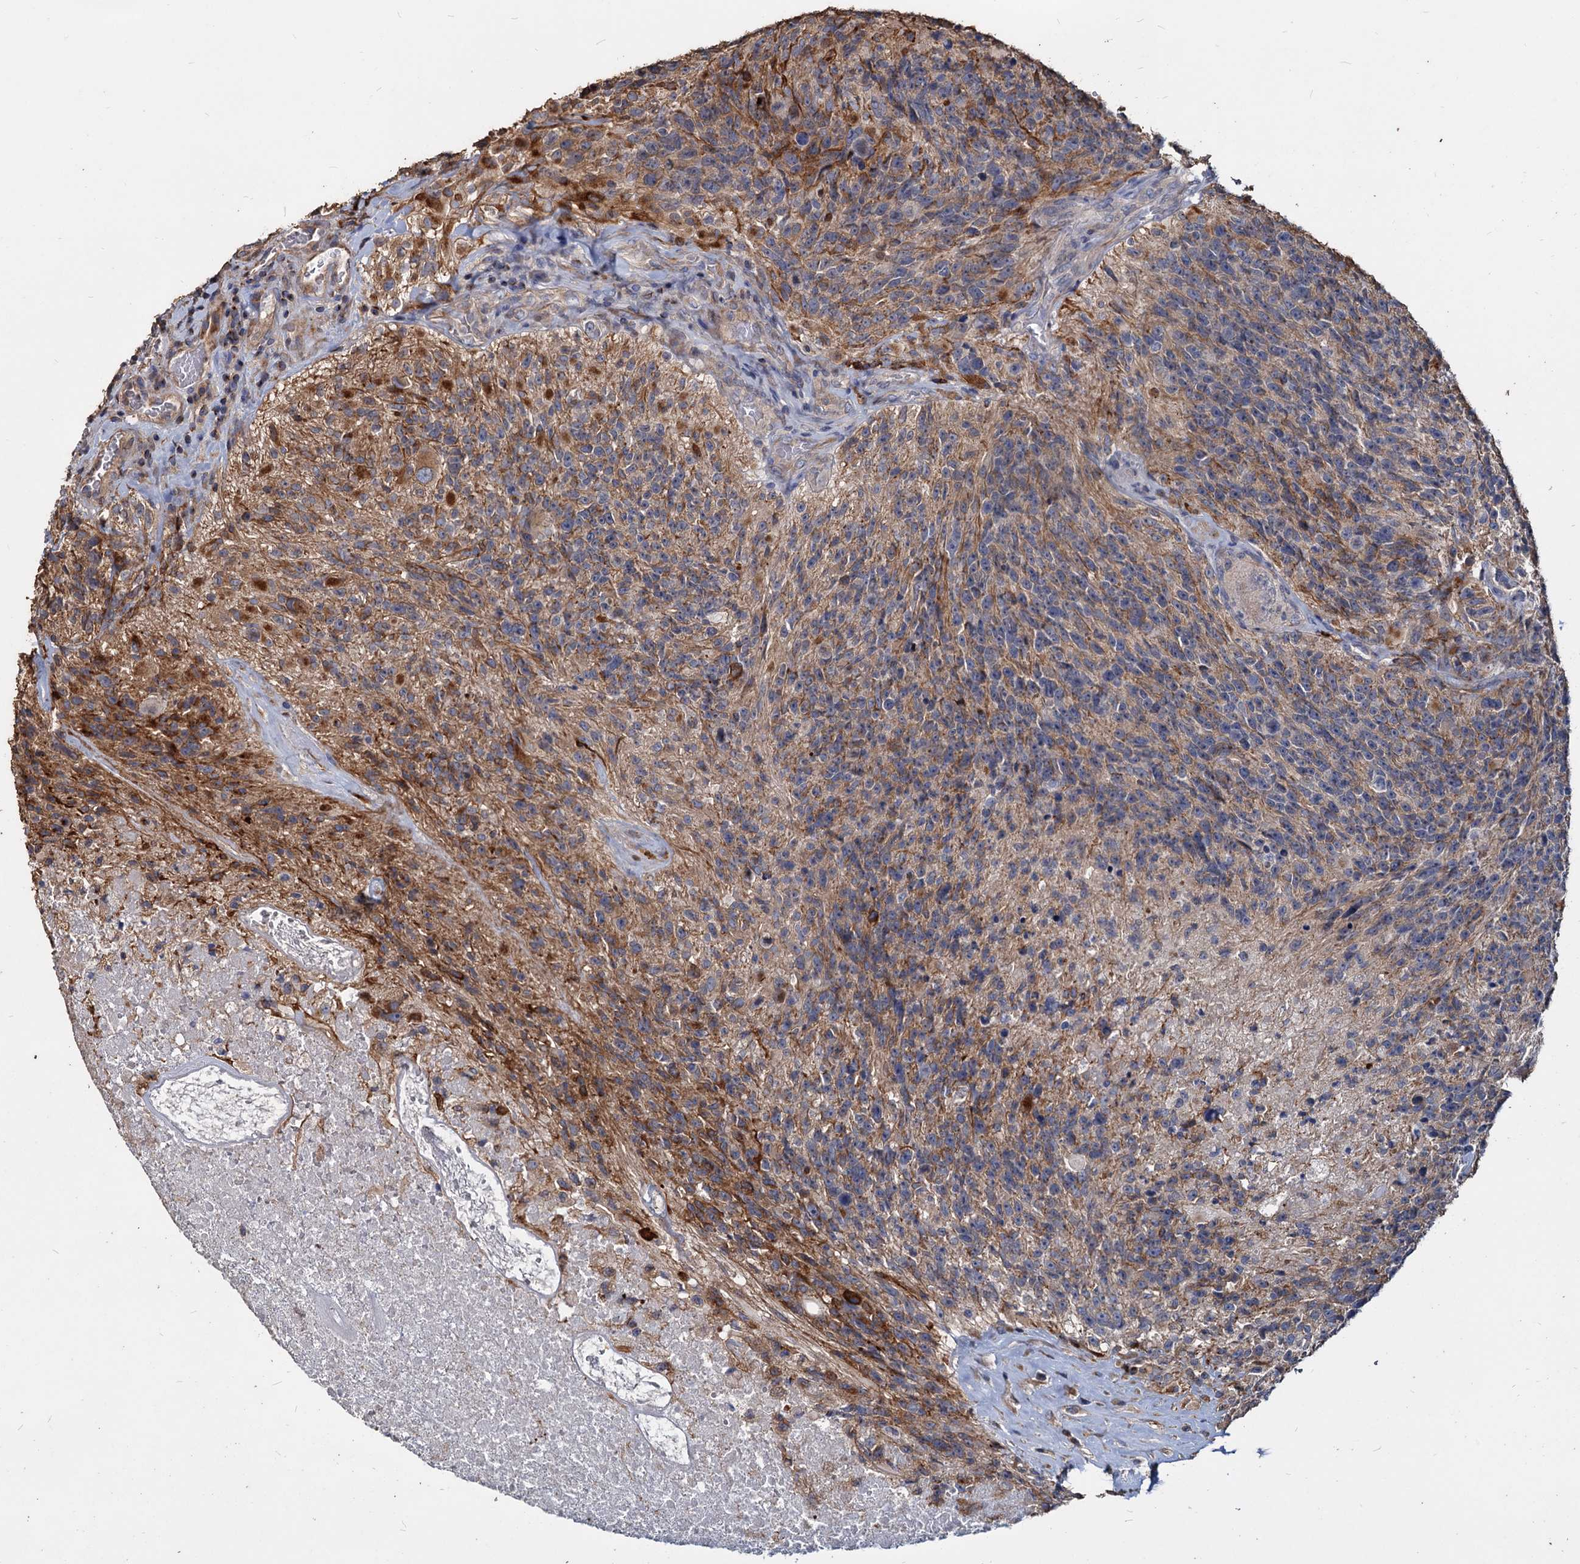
{"staining": {"intensity": "negative", "quantity": "none", "location": "none"}, "tissue": "glioma", "cell_type": "Tumor cells", "image_type": "cancer", "snomed": [{"axis": "morphology", "description": "Glioma, malignant, High grade"}, {"axis": "topography", "description": "Brain"}], "caption": "Histopathology image shows no protein positivity in tumor cells of glioma tissue.", "gene": "DEPDC4", "patient": {"sex": "male", "age": 76}}